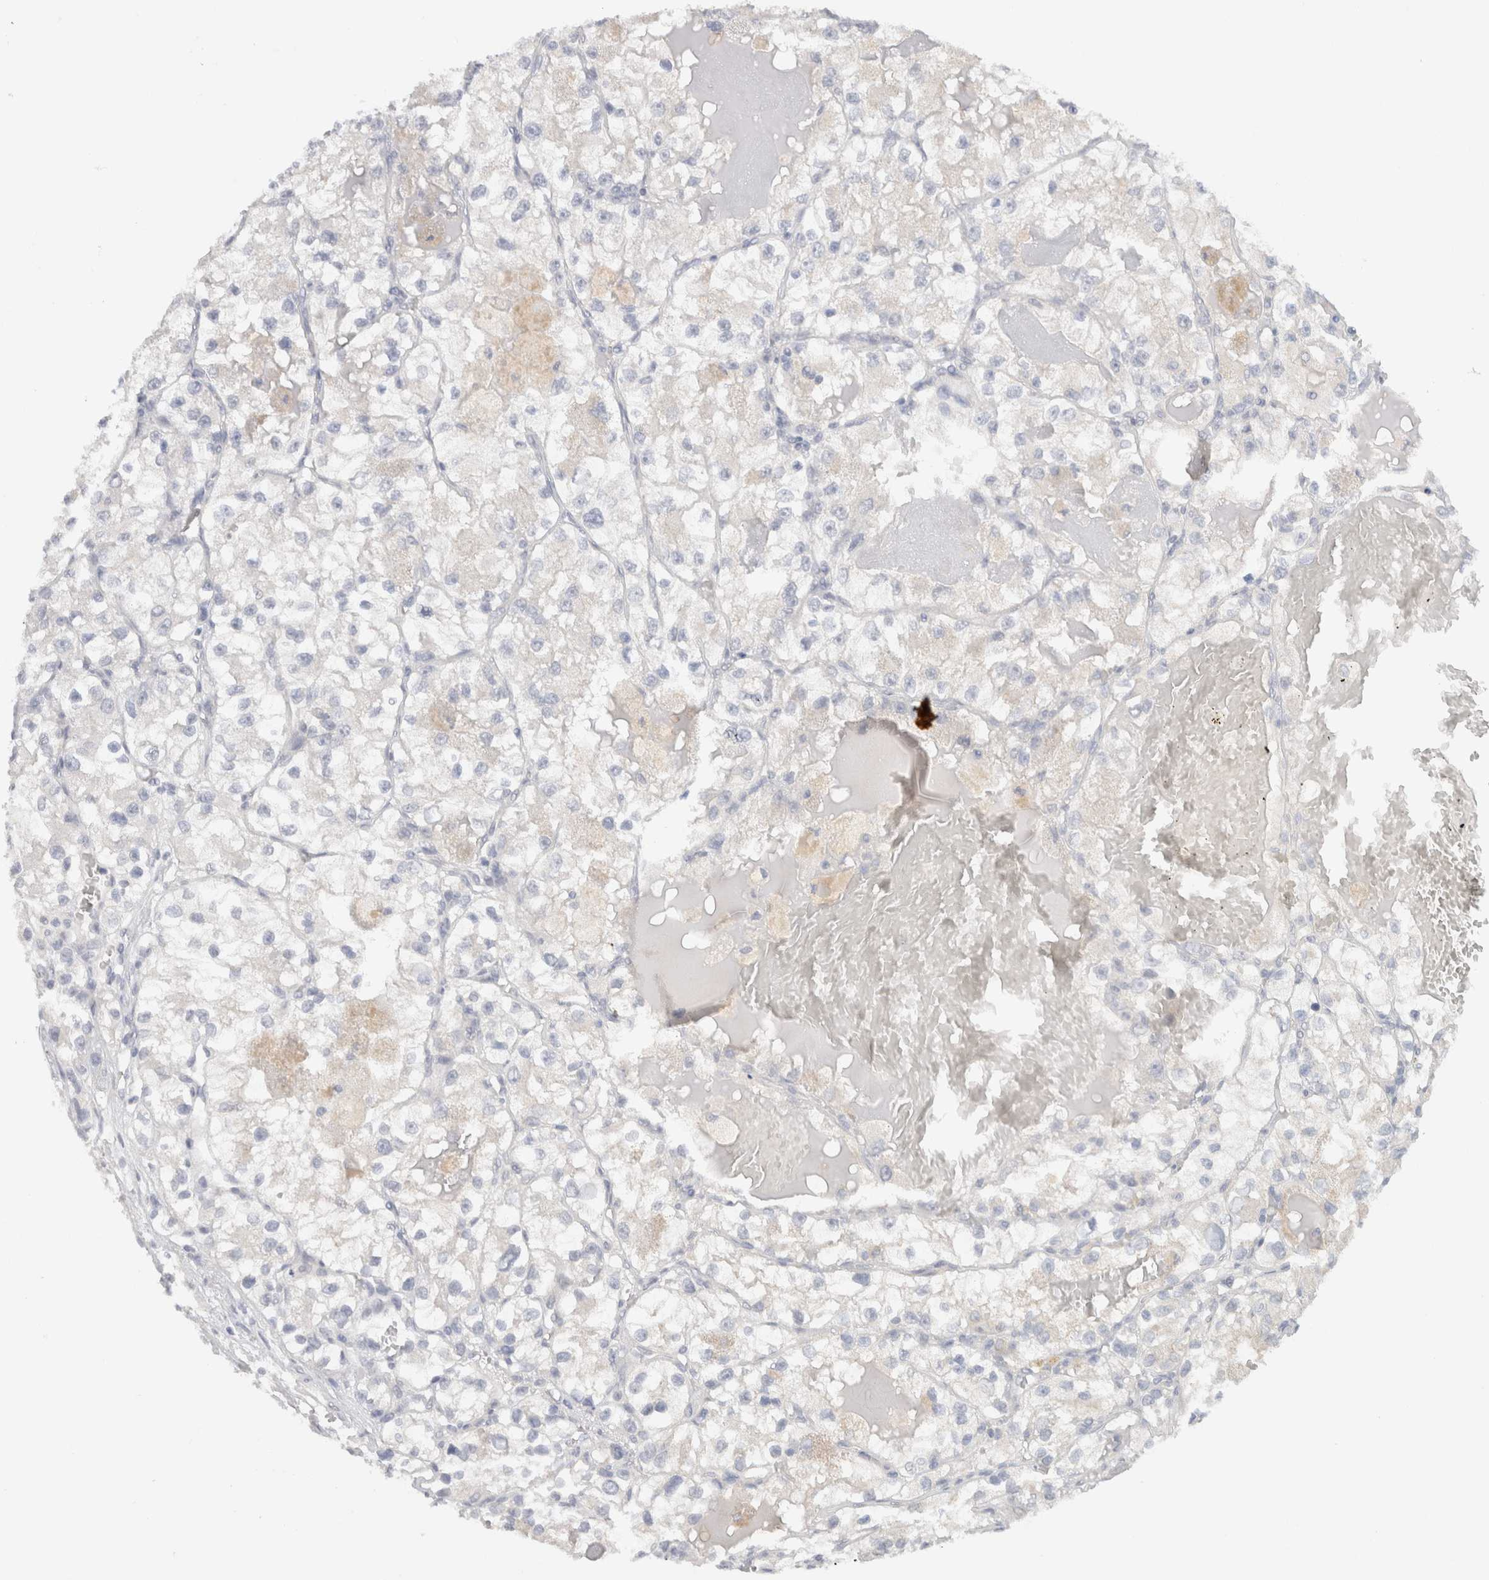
{"staining": {"intensity": "negative", "quantity": "none", "location": "none"}, "tissue": "renal cancer", "cell_type": "Tumor cells", "image_type": "cancer", "snomed": [{"axis": "morphology", "description": "Adenocarcinoma, NOS"}, {"axis": "topography", "description": "Kidney"}], "caption": "Tumor cells are negative for brown protein staining in renal cancer (adenocarcinoma).", "gene": "CHRM4", "patient": {"sex": "female", "age": 57}}